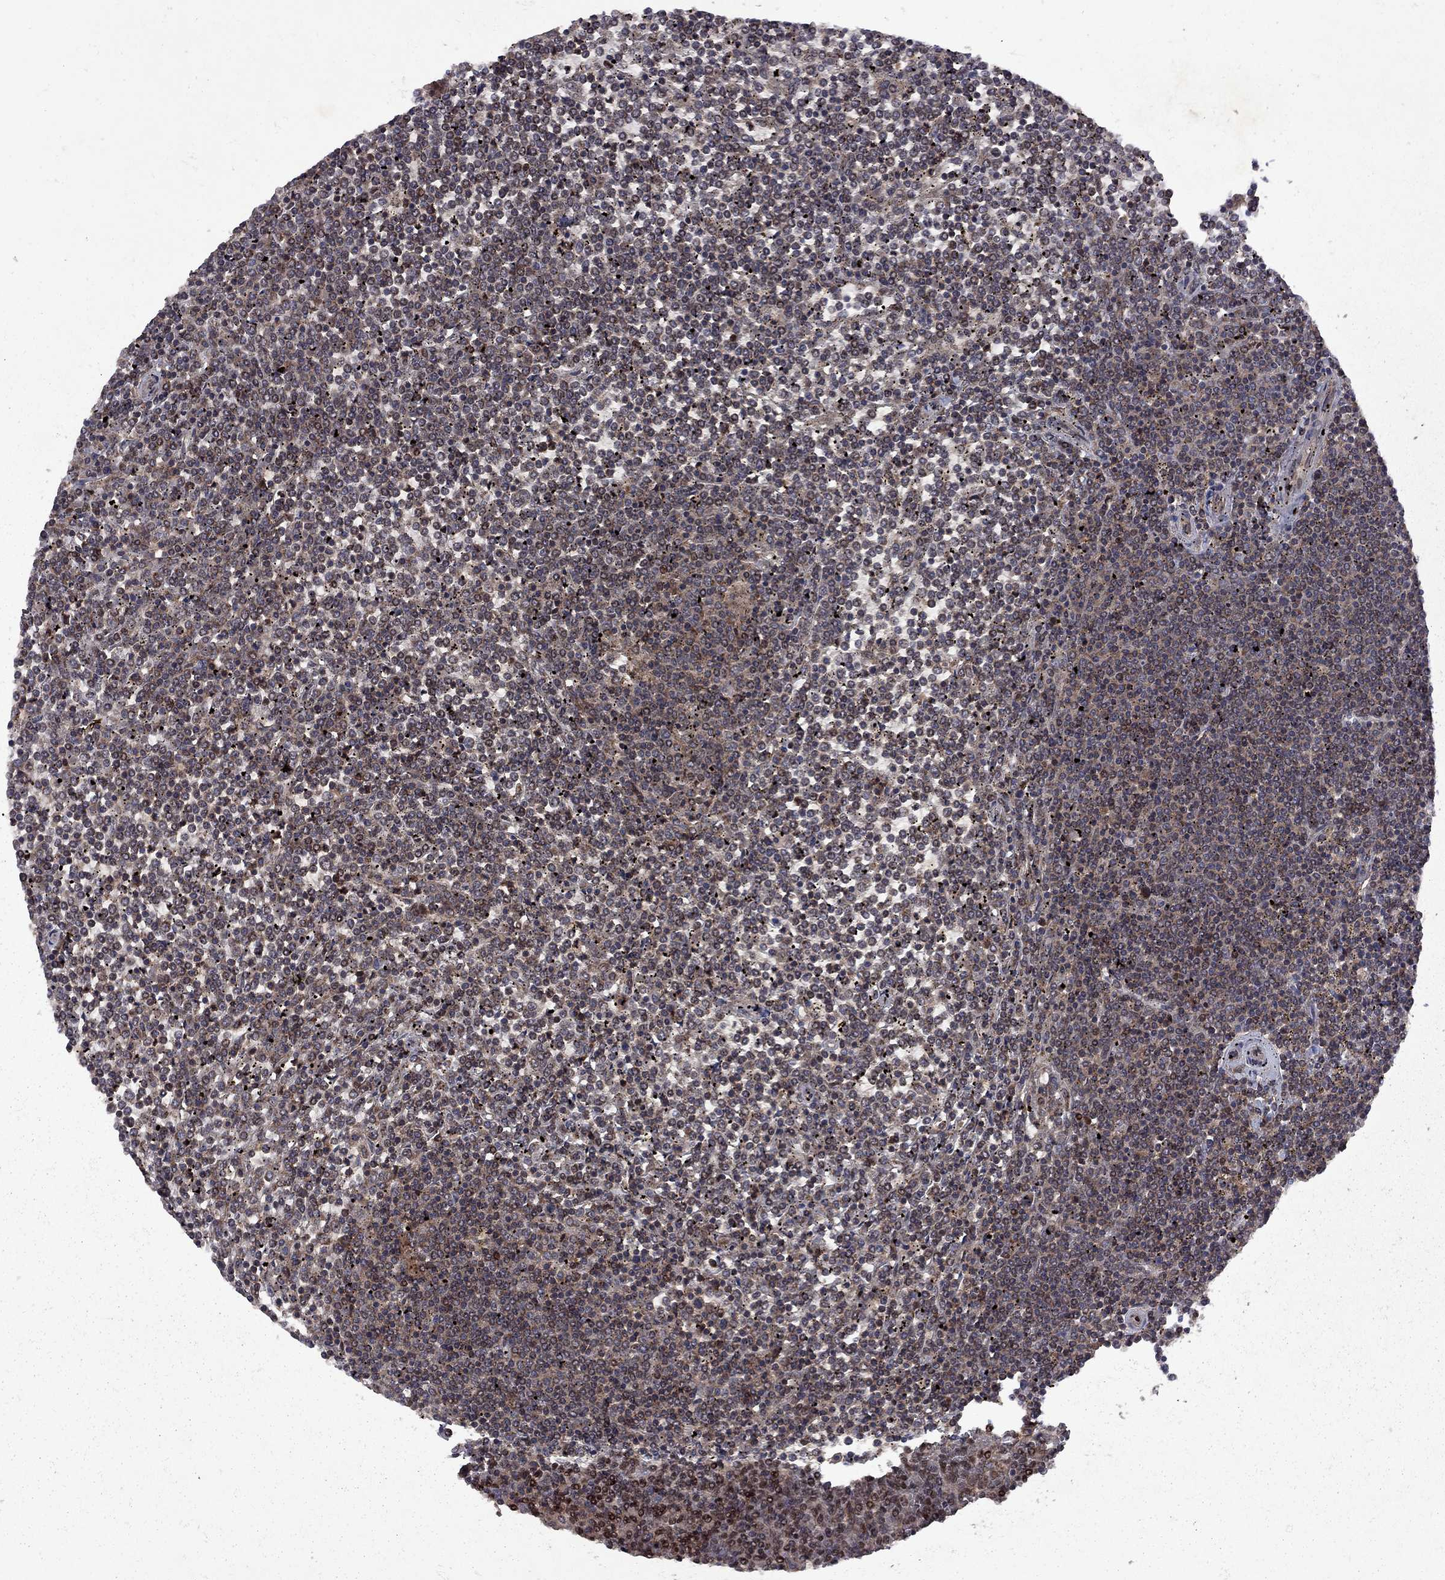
{"staining": {"intensity": "weak", "quantity": "<25%", "location": "cytoplasmic/membranous"}, "tissue": "lymphoma", "cell_type": "Tumor cells", "image_type": "cancer", "snomed": [{"axis": "morphology", "description": "Malignant lymphoma, non-Hodgkin's type, Low grade"}, {"axis": "topography", "description": "Spleen"}], "caption": "A micrograph of human low-grade malignant lymphoma, non-Hodgkin's type is negative for staining in tumor cells.", "gene": "IPP", "patient": {"sex": "female", "age": 19}}